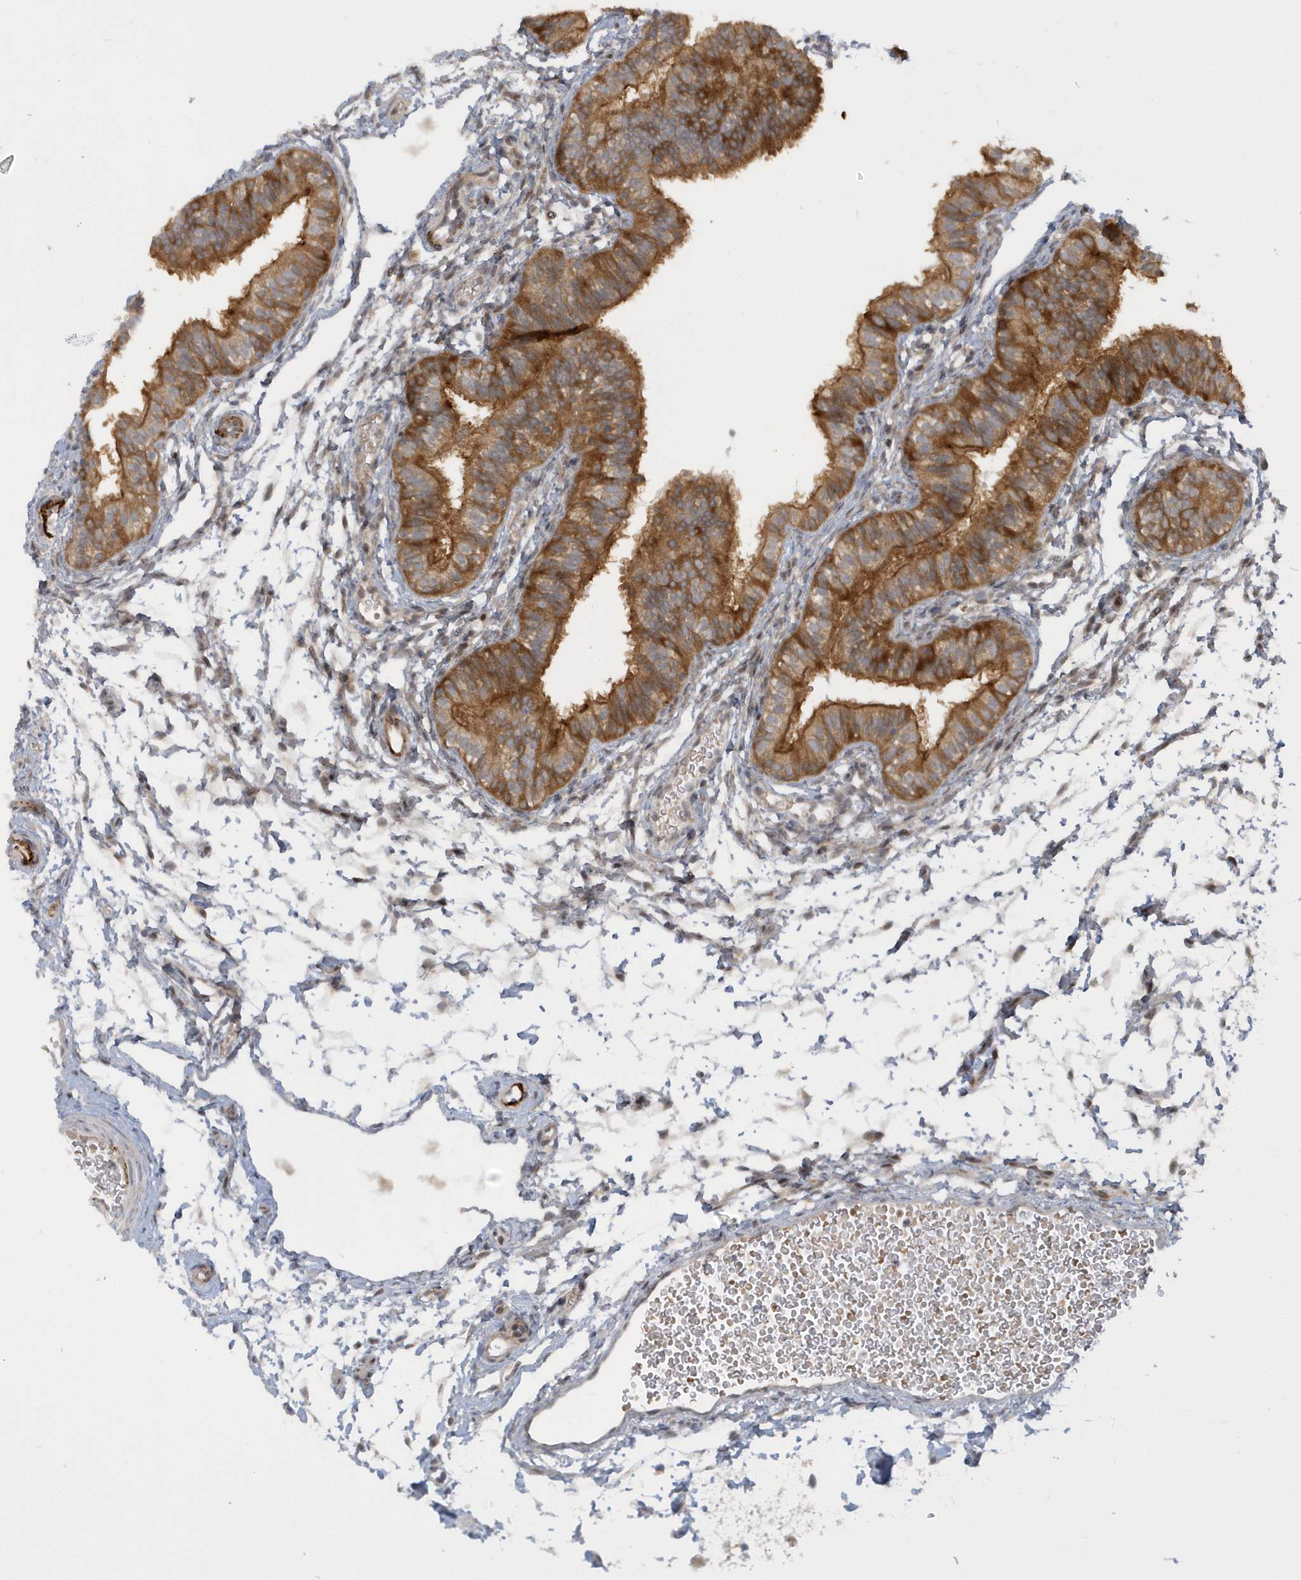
{"staining": {"intensity": "moderate", "quantity": ">75%", "location": "cytoplasmic/membranous"}, "tissue": "fallopian tube", "cell_type": "Glandular cells", "image_type": "normal", "snomed": [{"axis": "morphology", "description": "Normal tissue, NOS"}, {"axis": "topography", "description": "Fallopian tube"}], "caption": "The histopathology image reveals staining of normal fallopian tube, revealing moderate cytoplasmic/membranous protein positivity (brown color) within glandular cells.", "gene": "ATG4A", "patient": {"sex": "female", "age": 35}}